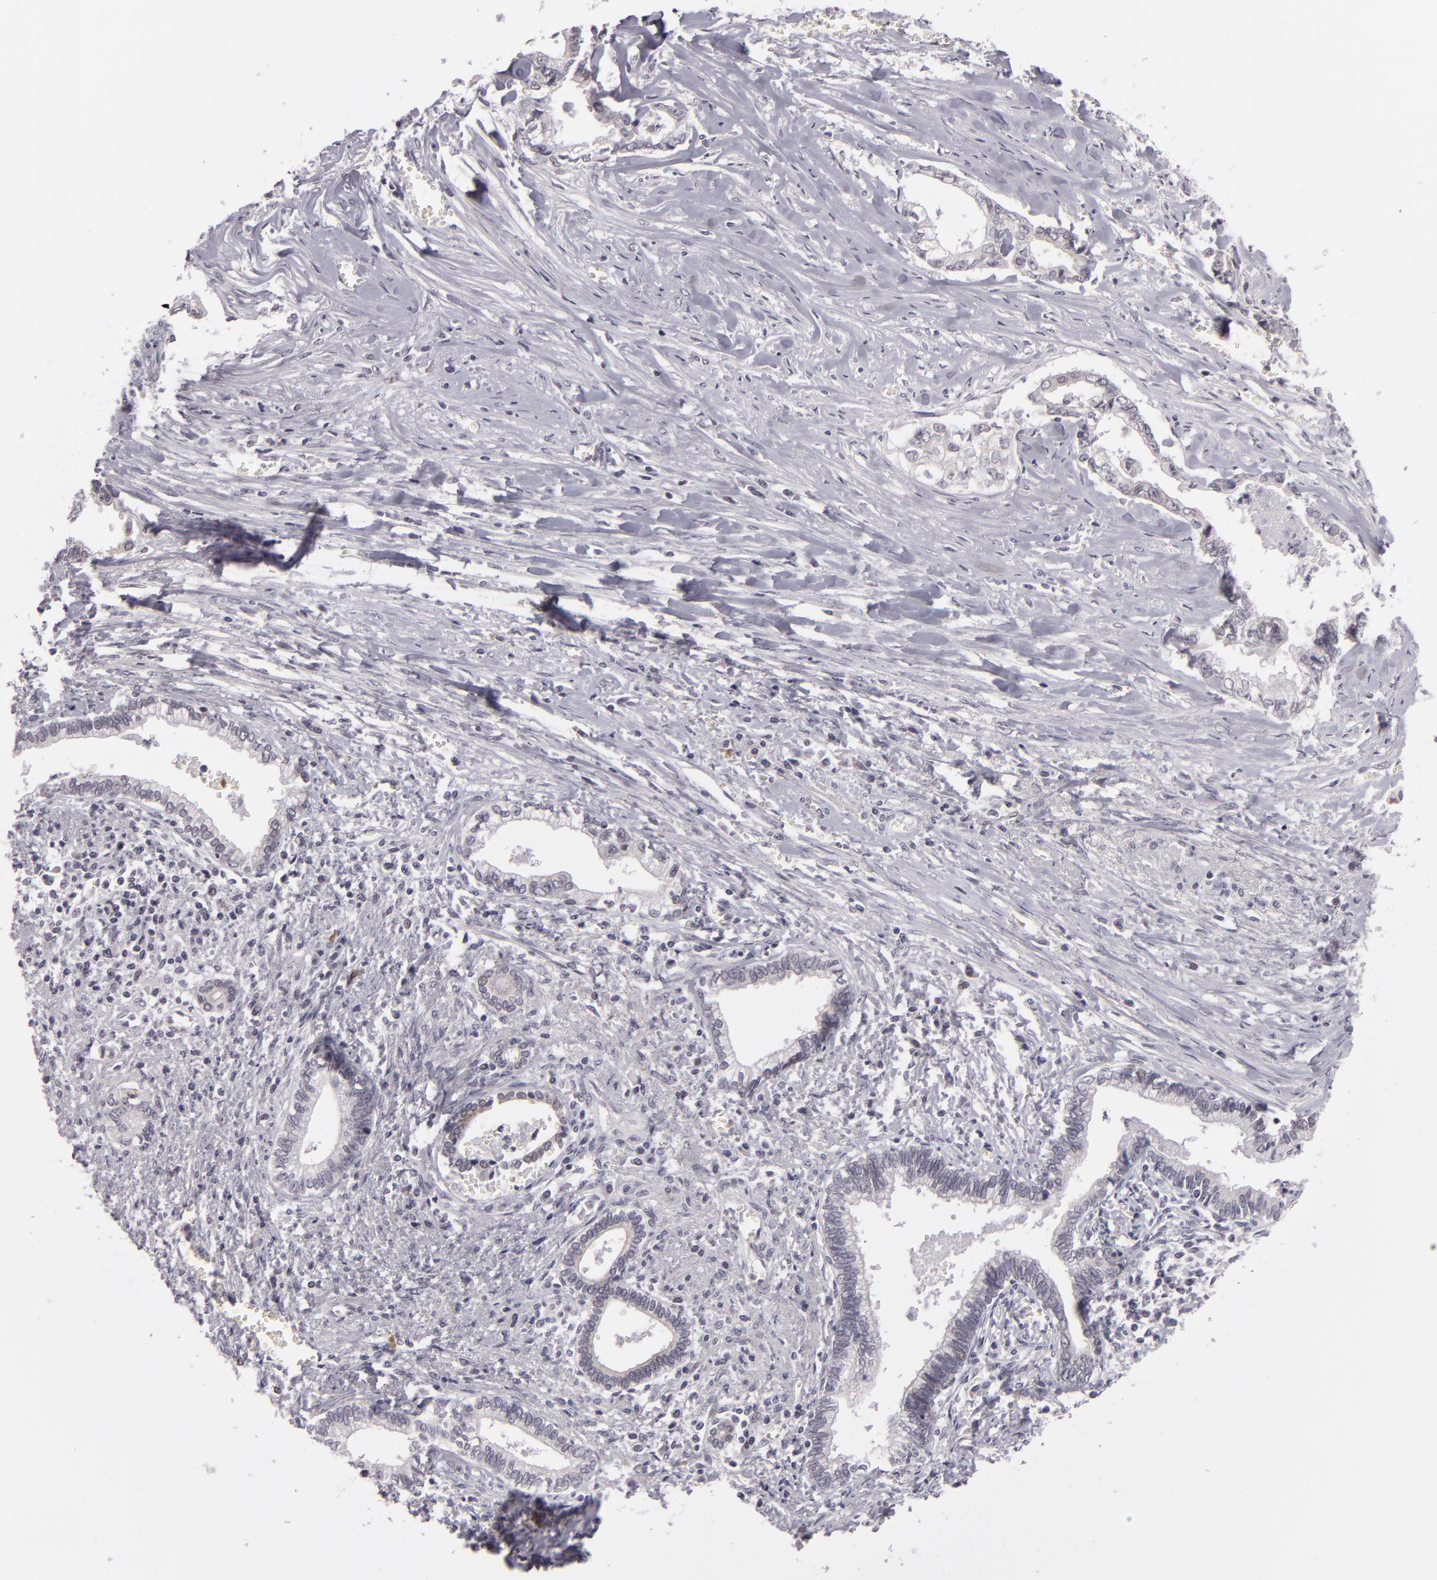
{"staining": {"intensity": "negative", "quantity": "none", "location": "none"}, "tissue": "liver cancer", "cell_type": "Tumor cells", "image_type": "cancer", "snomed": [{"axis": "morphology", "description": "Cholangiocarcinoma"}, {"axis": "topography", "description": "Liver"}], "caption": "Histopathology image shows no significant protein positivity in tumor cells of liver cholangiocarcinoma. (IHC, brightfield microscopy, high magnification).", "gene": "ZNF205", "patient": {"sex": "male", "age": 57}}